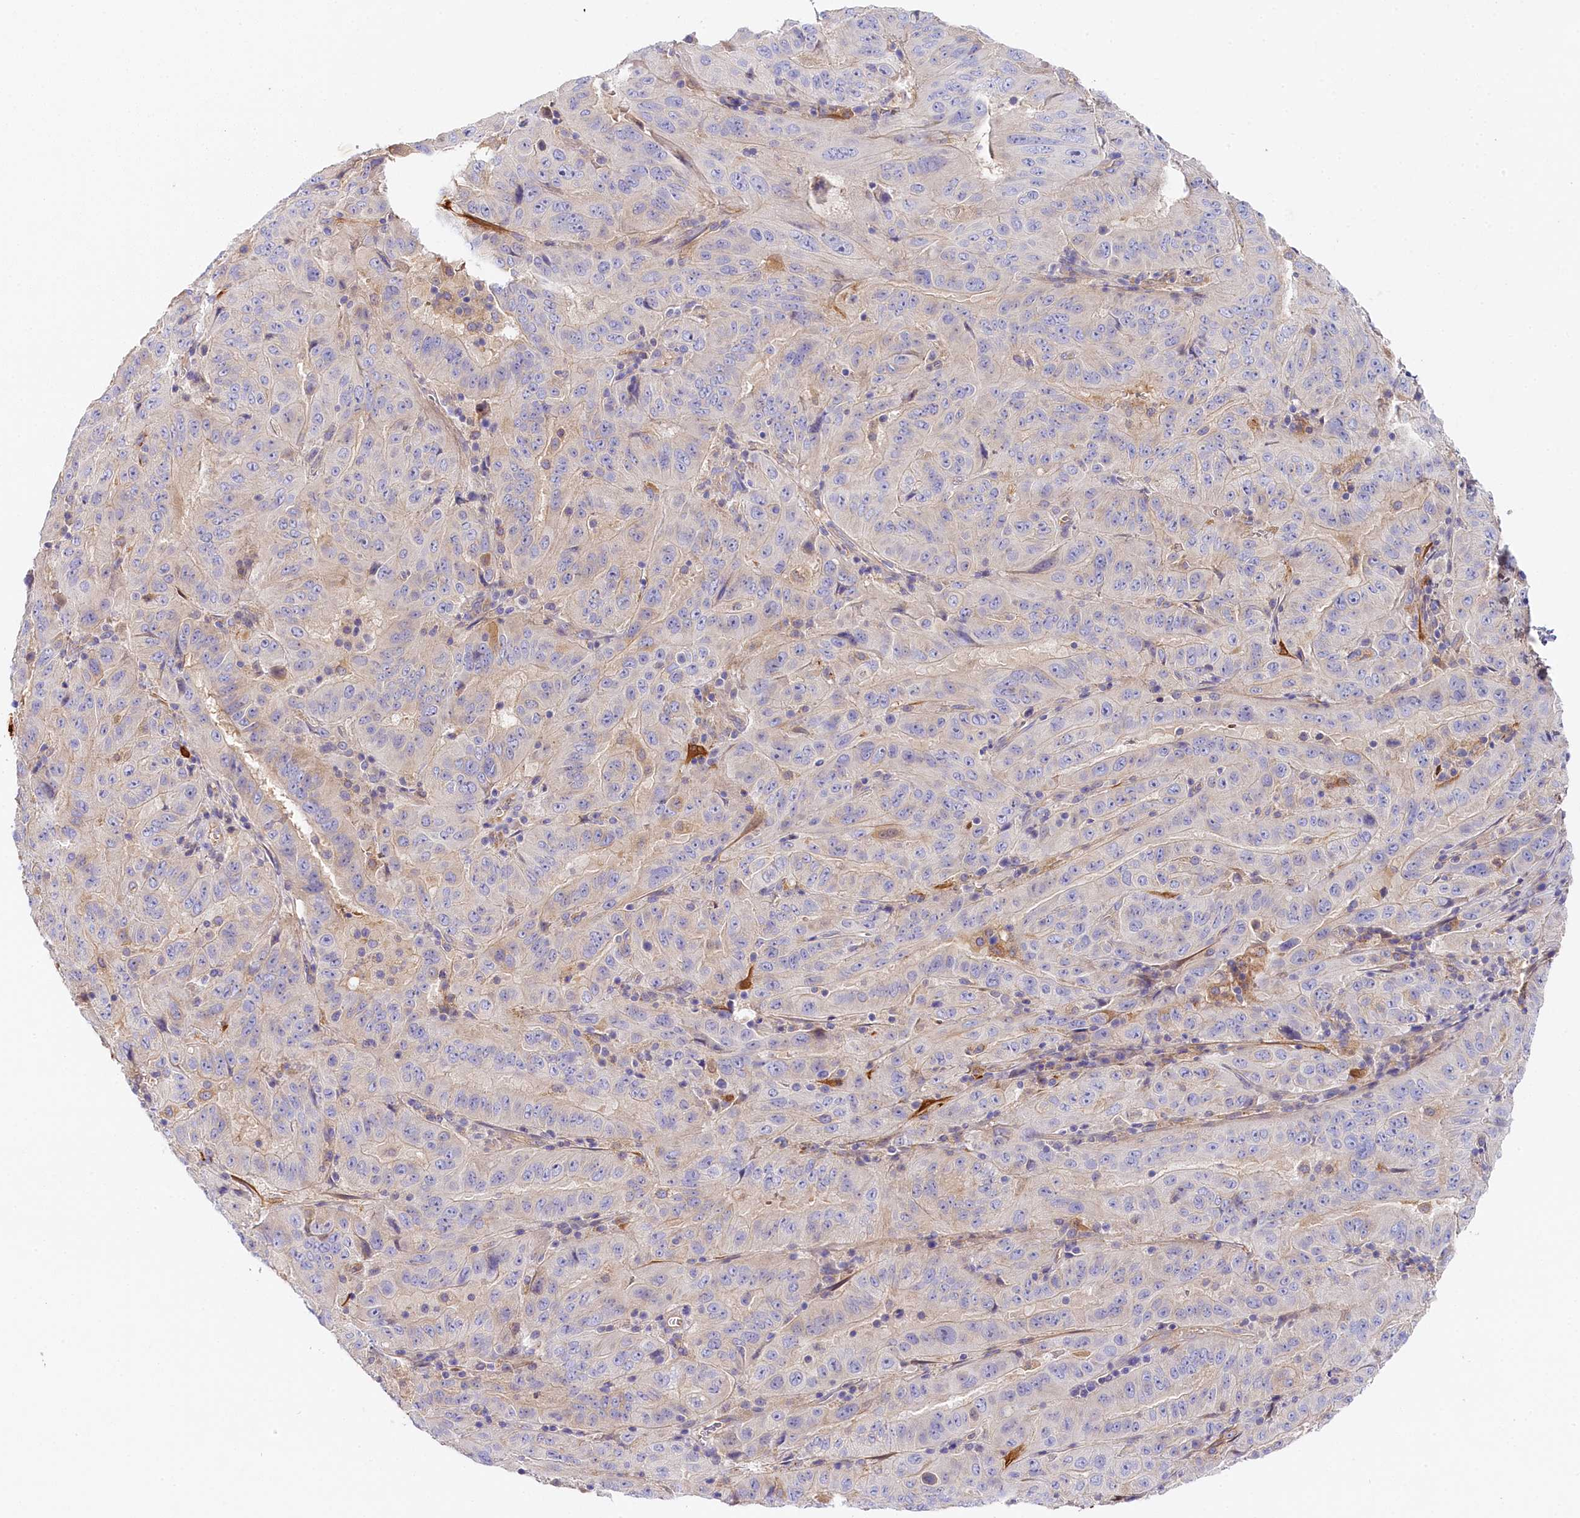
{"staining": {"intensity": "negative", "quantity": "none", "location": "none"}, "tissue": "pancreatic cancer", "cell_type": "Tumor cells", "image_type": "cancer", "snomed": [{"axis": "morphology", "description": "Adenocarcinoma, NOS"}, {"axis": "topography", "description": "Pancreas"}], "caption": "IHC photomicrograph of neoplastic tissue: human pancreatic adenocarcinoma stained with DAB (3,3'-diaminobenzidine) reveals no significant protein expression in tumor cells.", "gene": "KATNB1", "patient": {"sex": "male", "age": 63}}